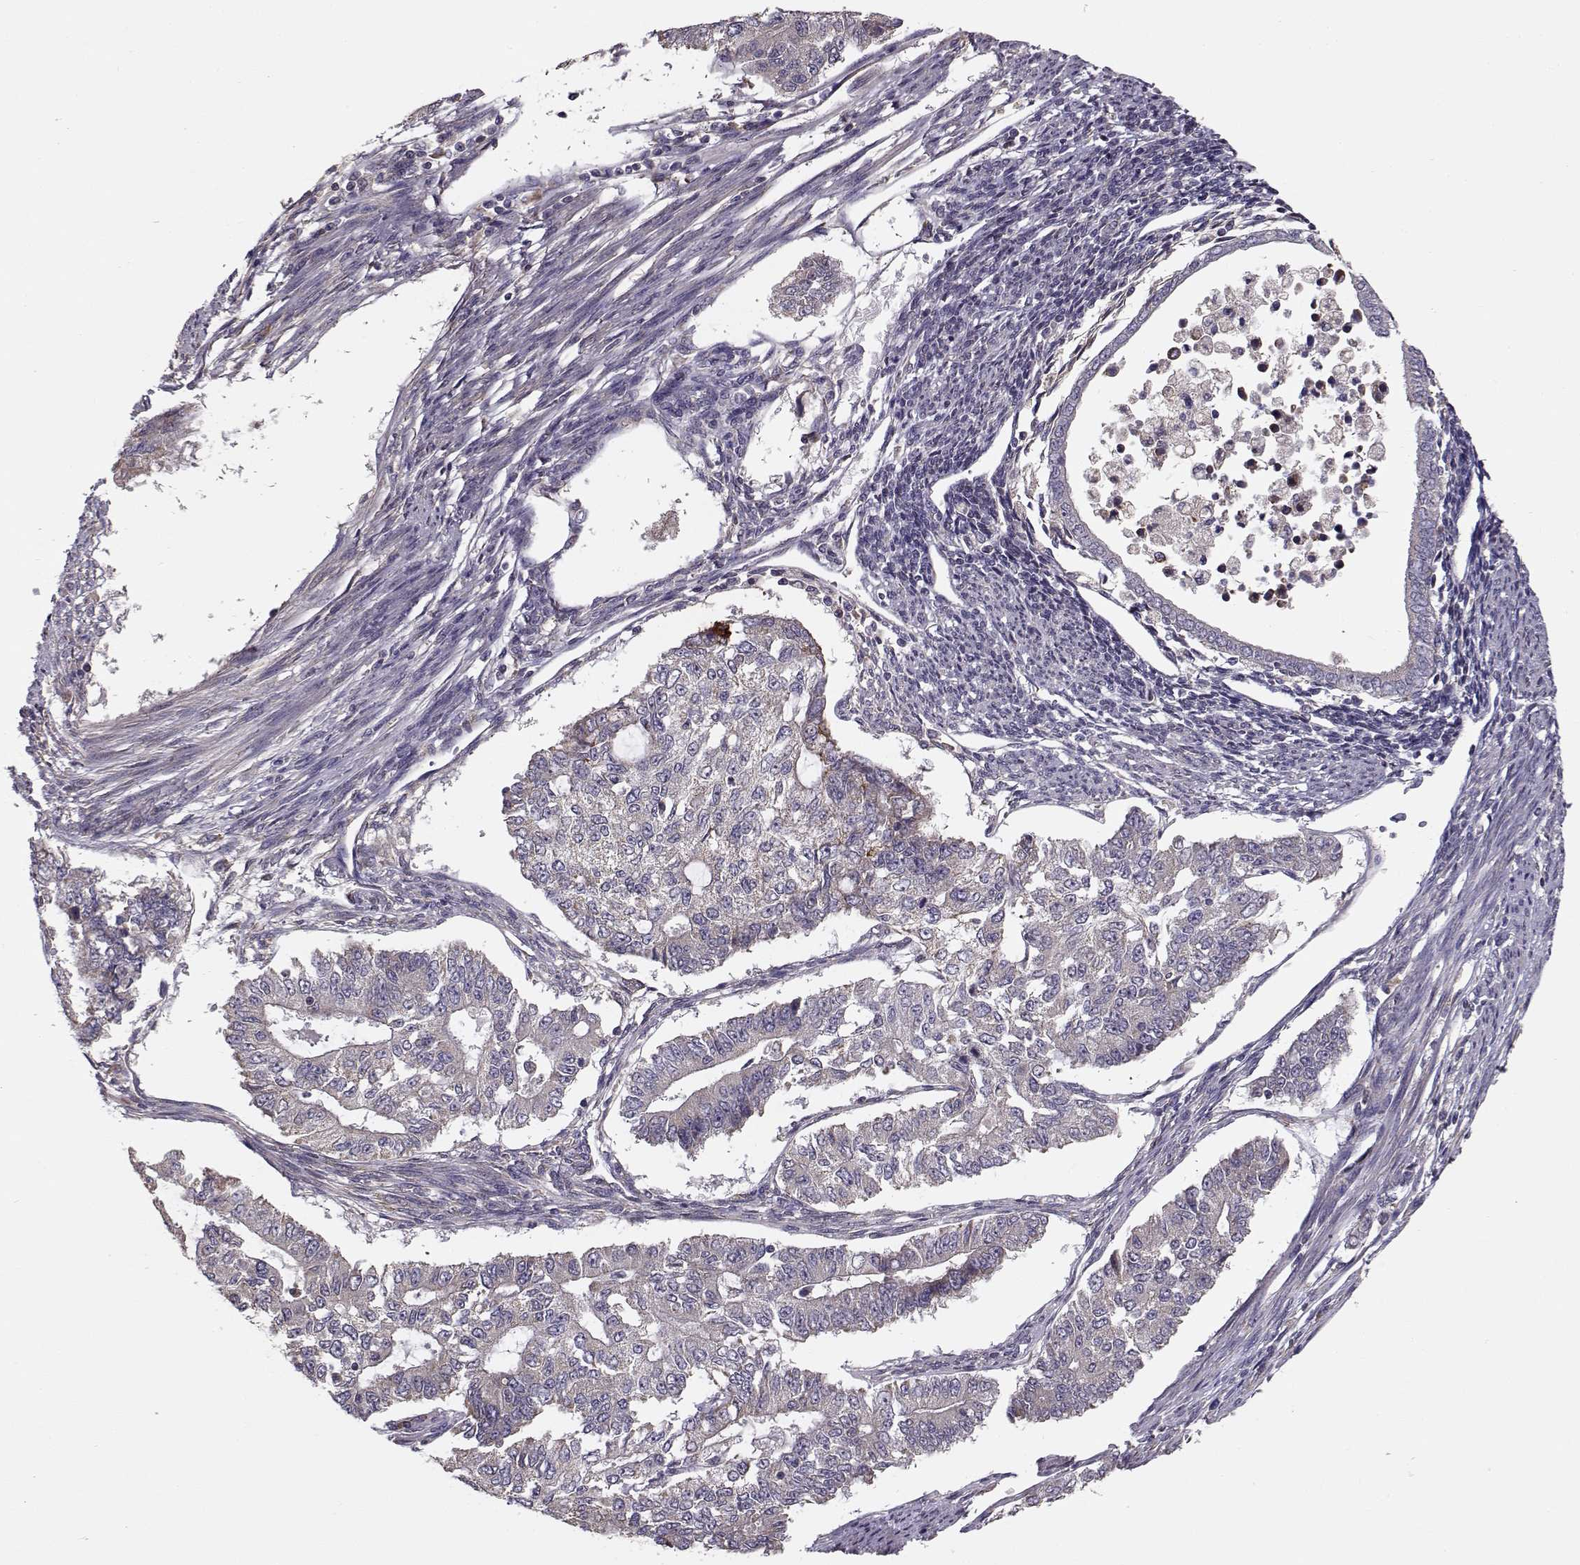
{"staining": {"intensity": "negative", "quantity": "none", "location": "none"}, "tissue": "endometrial cancer", "cell_type": "Tumor cells", "image_type": "cancer", "snomed": [{"axis": "morphology", "description": "Adenocarcinoma, NOS"}, {"axis": "topography", "description": "Uterus"}], "caption": "There is no significant expression in tumor cells of endometrial adenocarcinoma. (DAB IHC with hematoxylin counter stain).", "gene": "ENTPD8", "patient": {"sex": "female", "age": 59}}